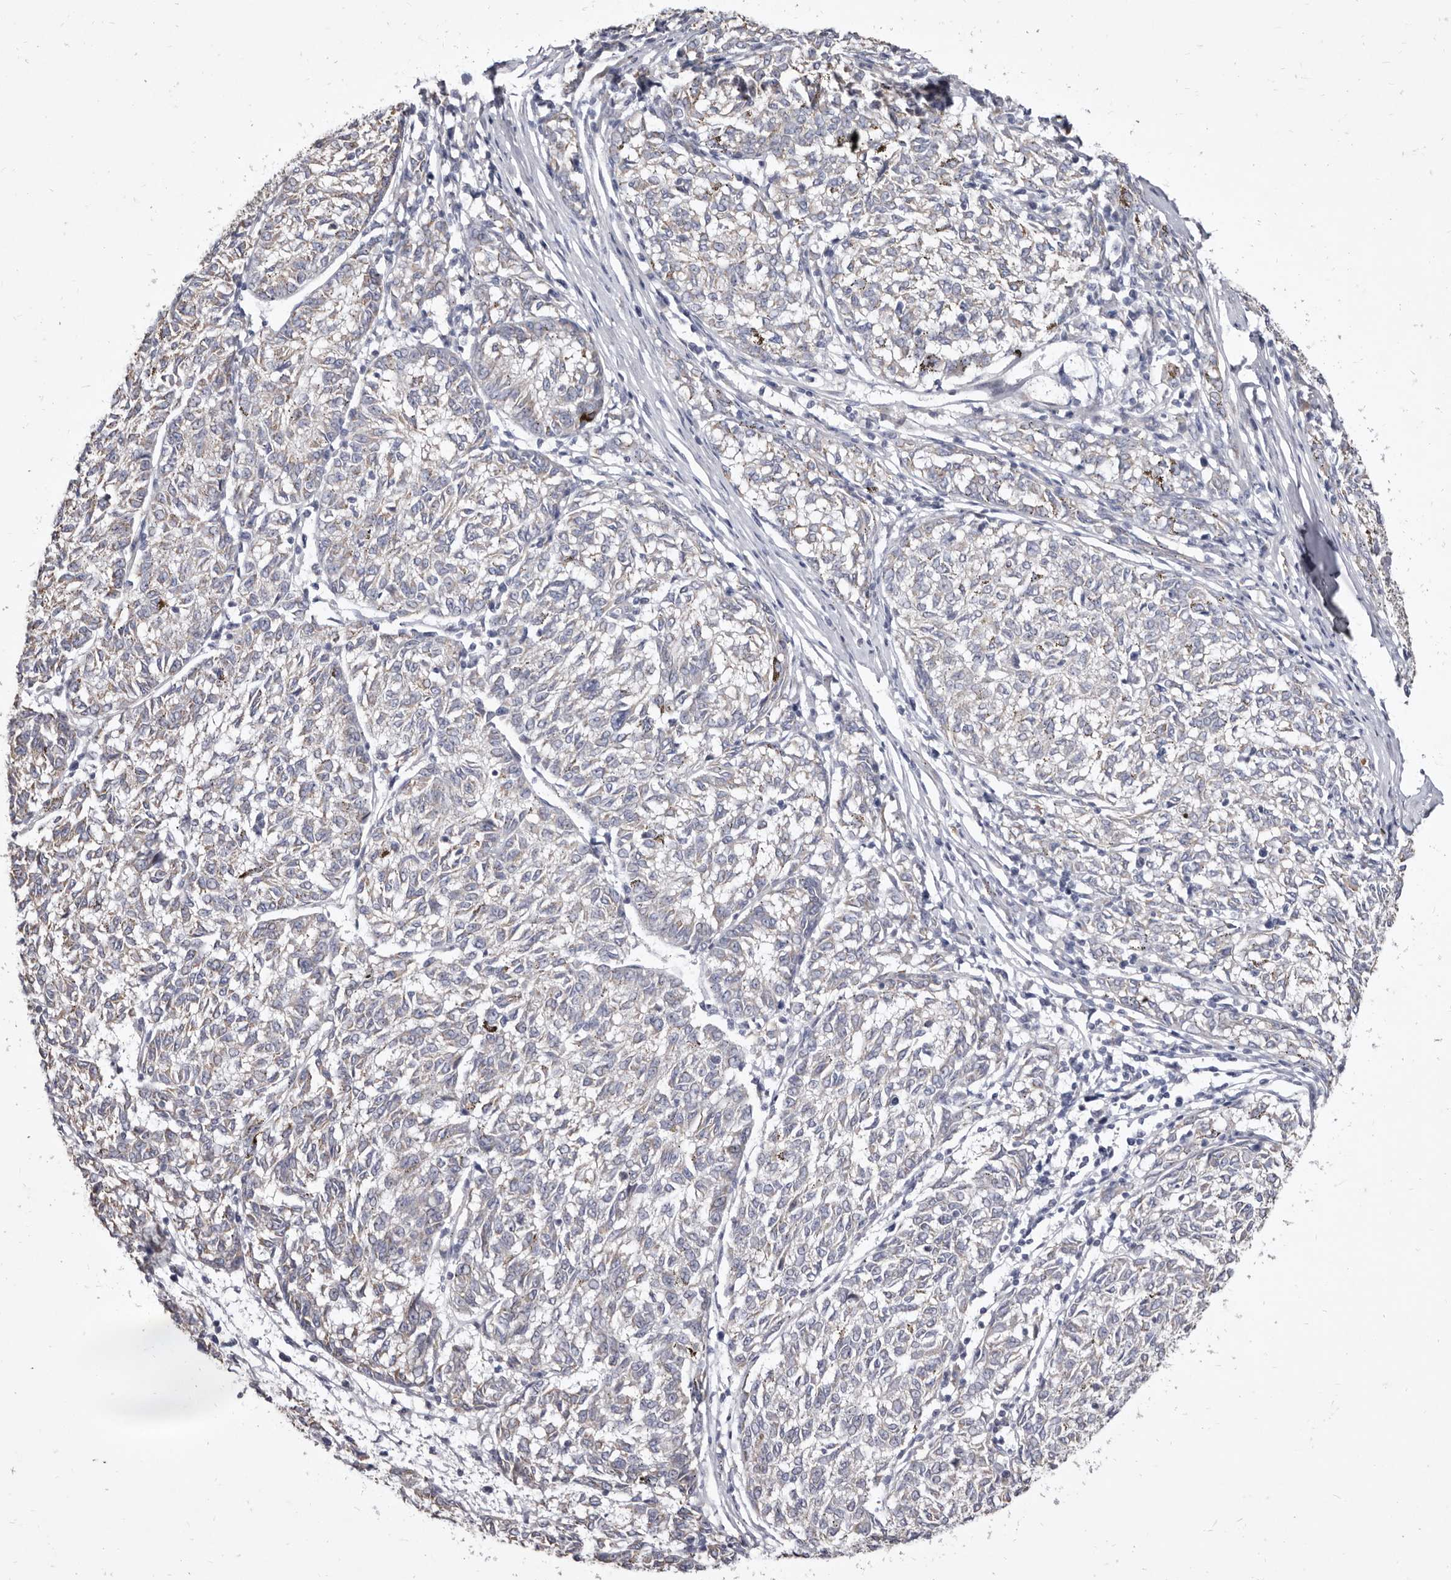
{"staining": {"intensity": "negative", "quantity": "none", "location": "none"}, "tissue": "melanoma", "cell_type": "Tumor cells", "image_type": "cancer", "snomed": [{"axis": "morphology", "description": "Malignant melanoma, NOS"}, {"axis": "topography", "description": "Skin"}], "caption": "IHC histopathology image of neoplastic tissue: human malignant melanoma stained with DAB reveals no significant protein staining in tumor cells.", "gene": "CYP2E1", "patient": {"sex": "female", "age": 72}}